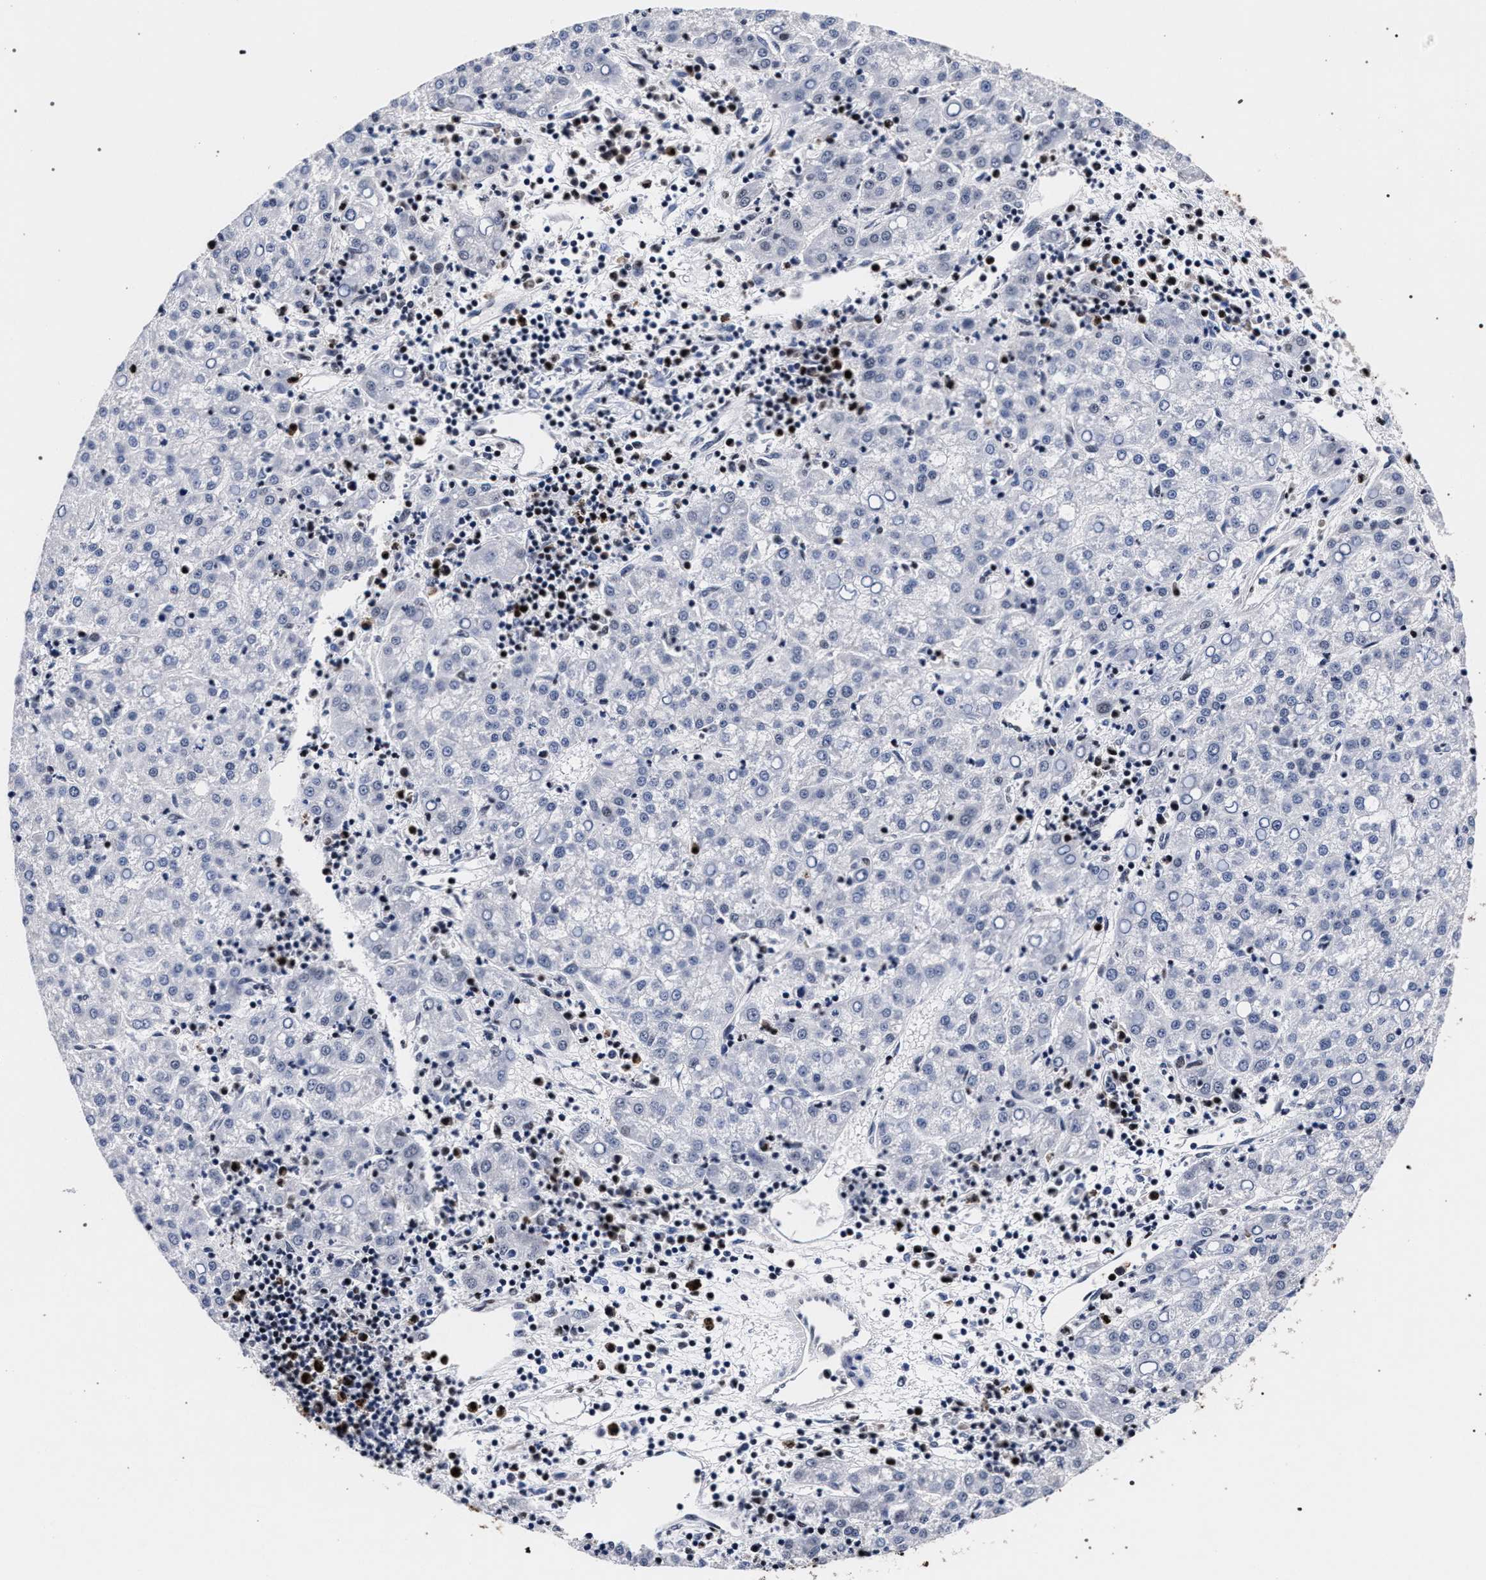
{"staining": {"intensity": "strong", "quantity": "<25%", "location": "nuclear"}, "tissue": "liver cancer", "cell_type": "Tumor cells", "image_type": "cancer", "snomed": [{"axis": "morphology", "description": "Carcinoma, Hepatocellular, NOS"}, {"axis": "topography", "description": "Liver"}], "caption": "Immunohistochemical staining of human liver hepatocellular carcinoma displays medium levels of strong nuclear staining in approximately <25% of tumor cells.", "gene": "HNRNPA1", "patient": {"sex": "female", "age": 58}}